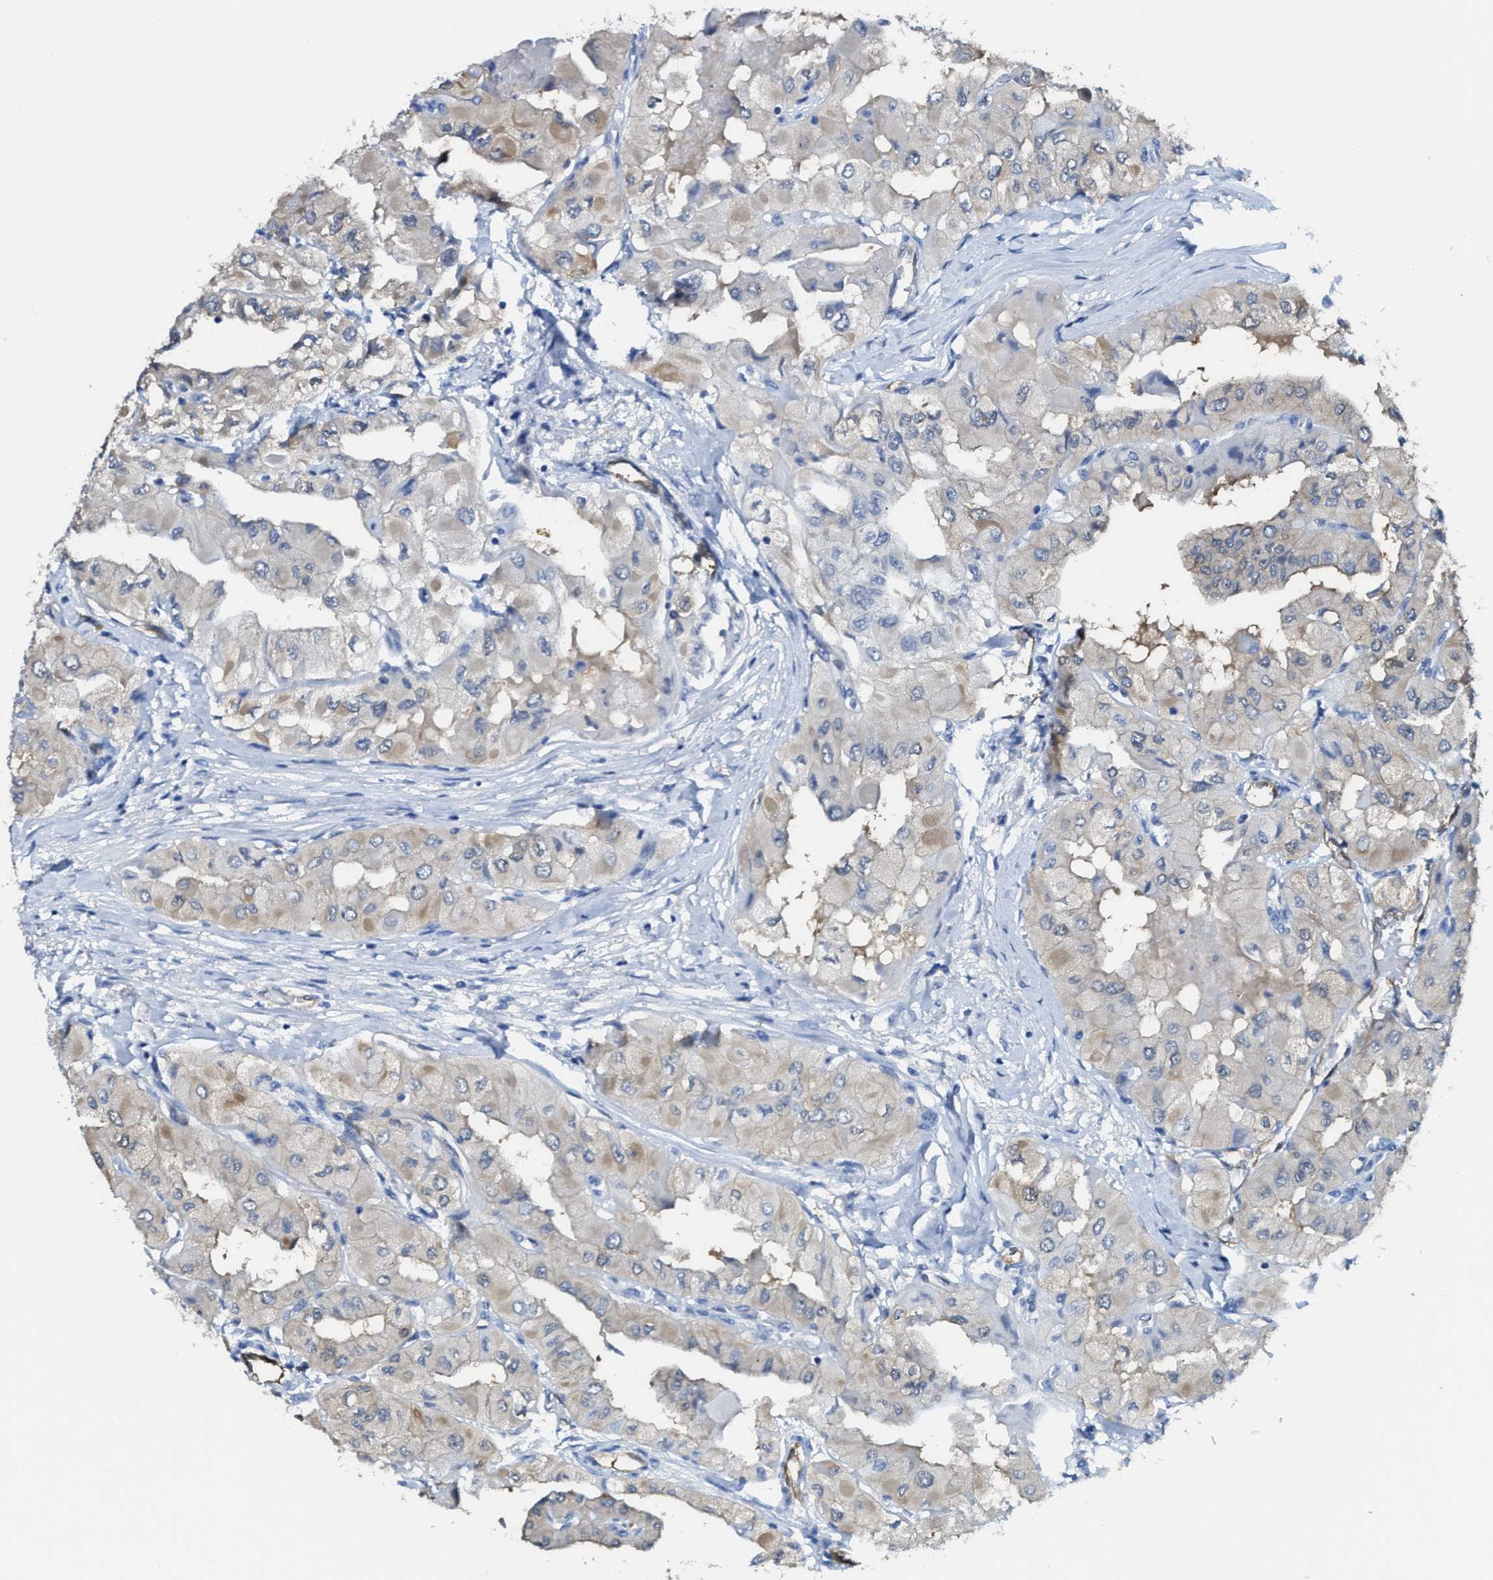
{"staining": {"intensity": "moderate", "quantity": "<25%", "location": "cytoplasmic/membranous"}, "tissue": "thyroid cancer", "cell_type": "Tumor cells", "image_type": "cancer", "snomed": [{"axis": "morphology", "description": "Papillary adenocarcinoma, NOS"}, {"axis": "topography", "description": "Thyroid gland"}], "caption": "A low amount of moderate cytoplasmic/membranous staining is identified in approximately <25% of tumor cells in thyroid cancer (papillary adenocarcinoma) tissue.", "gene": "ASS1", "patient": {"sex": "female", "age": 59}}